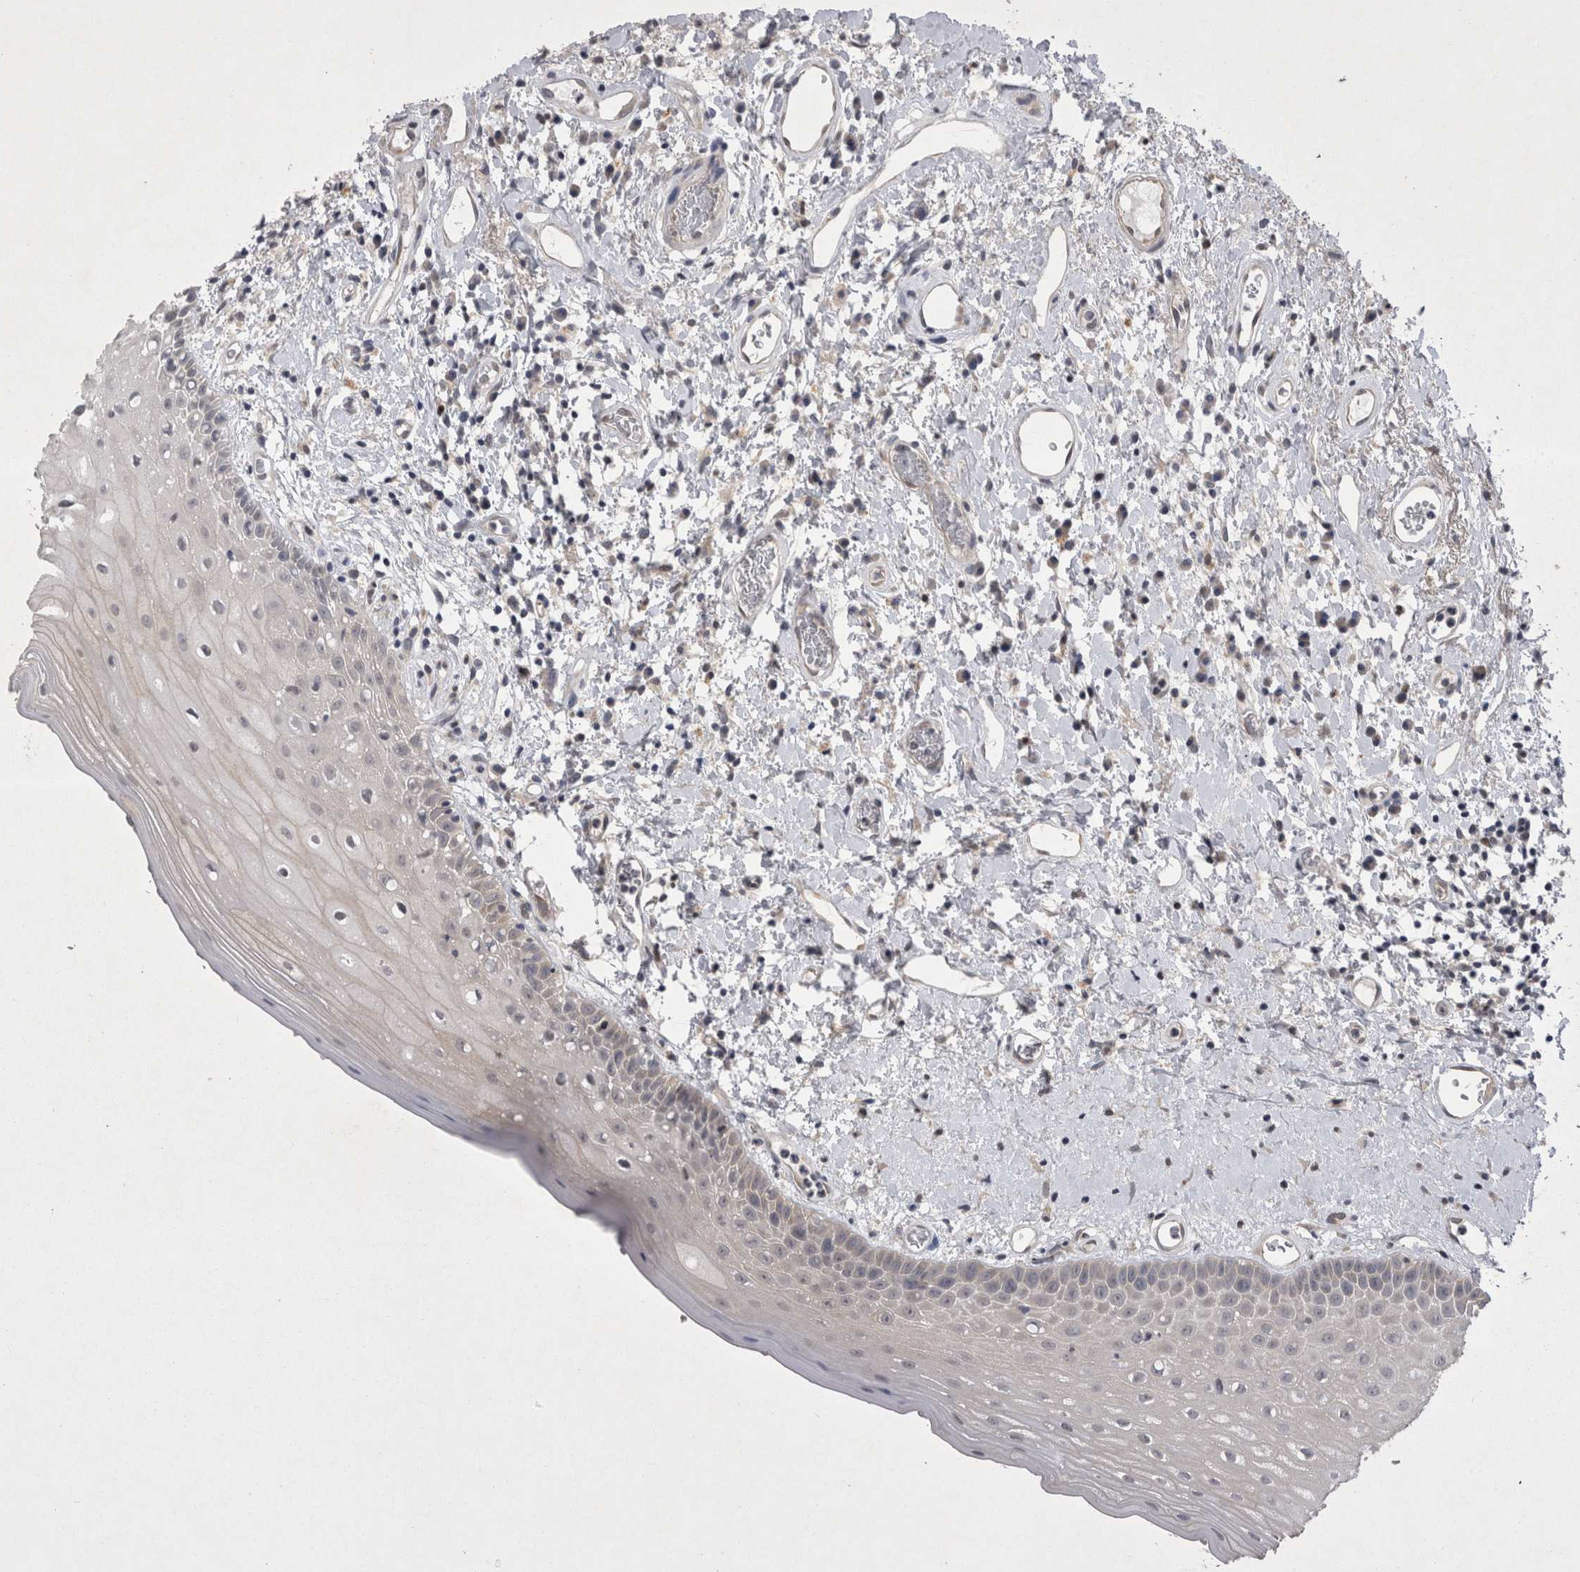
{"staining": {"intensity": "negative", "quantity": "none", "location": "none"}, "tissue": "oral mucosa", "cell_type": "Squamous epithelial cells", "image_type": "normal", "snomed": [{"axis": "morphology", "description": "Normal tissue, NOS"}, {"axis": "topography", "description": "Oral tissue"}], "caption": "The image shows no staining of squamous epithelial cells in normal oral mucosa. The staining is performed using DAB brown chromogen with nuclei counter-stained in using hematoxylin.", "gene": "CTBS", "patient": {"sex": "female", "age": 76}}